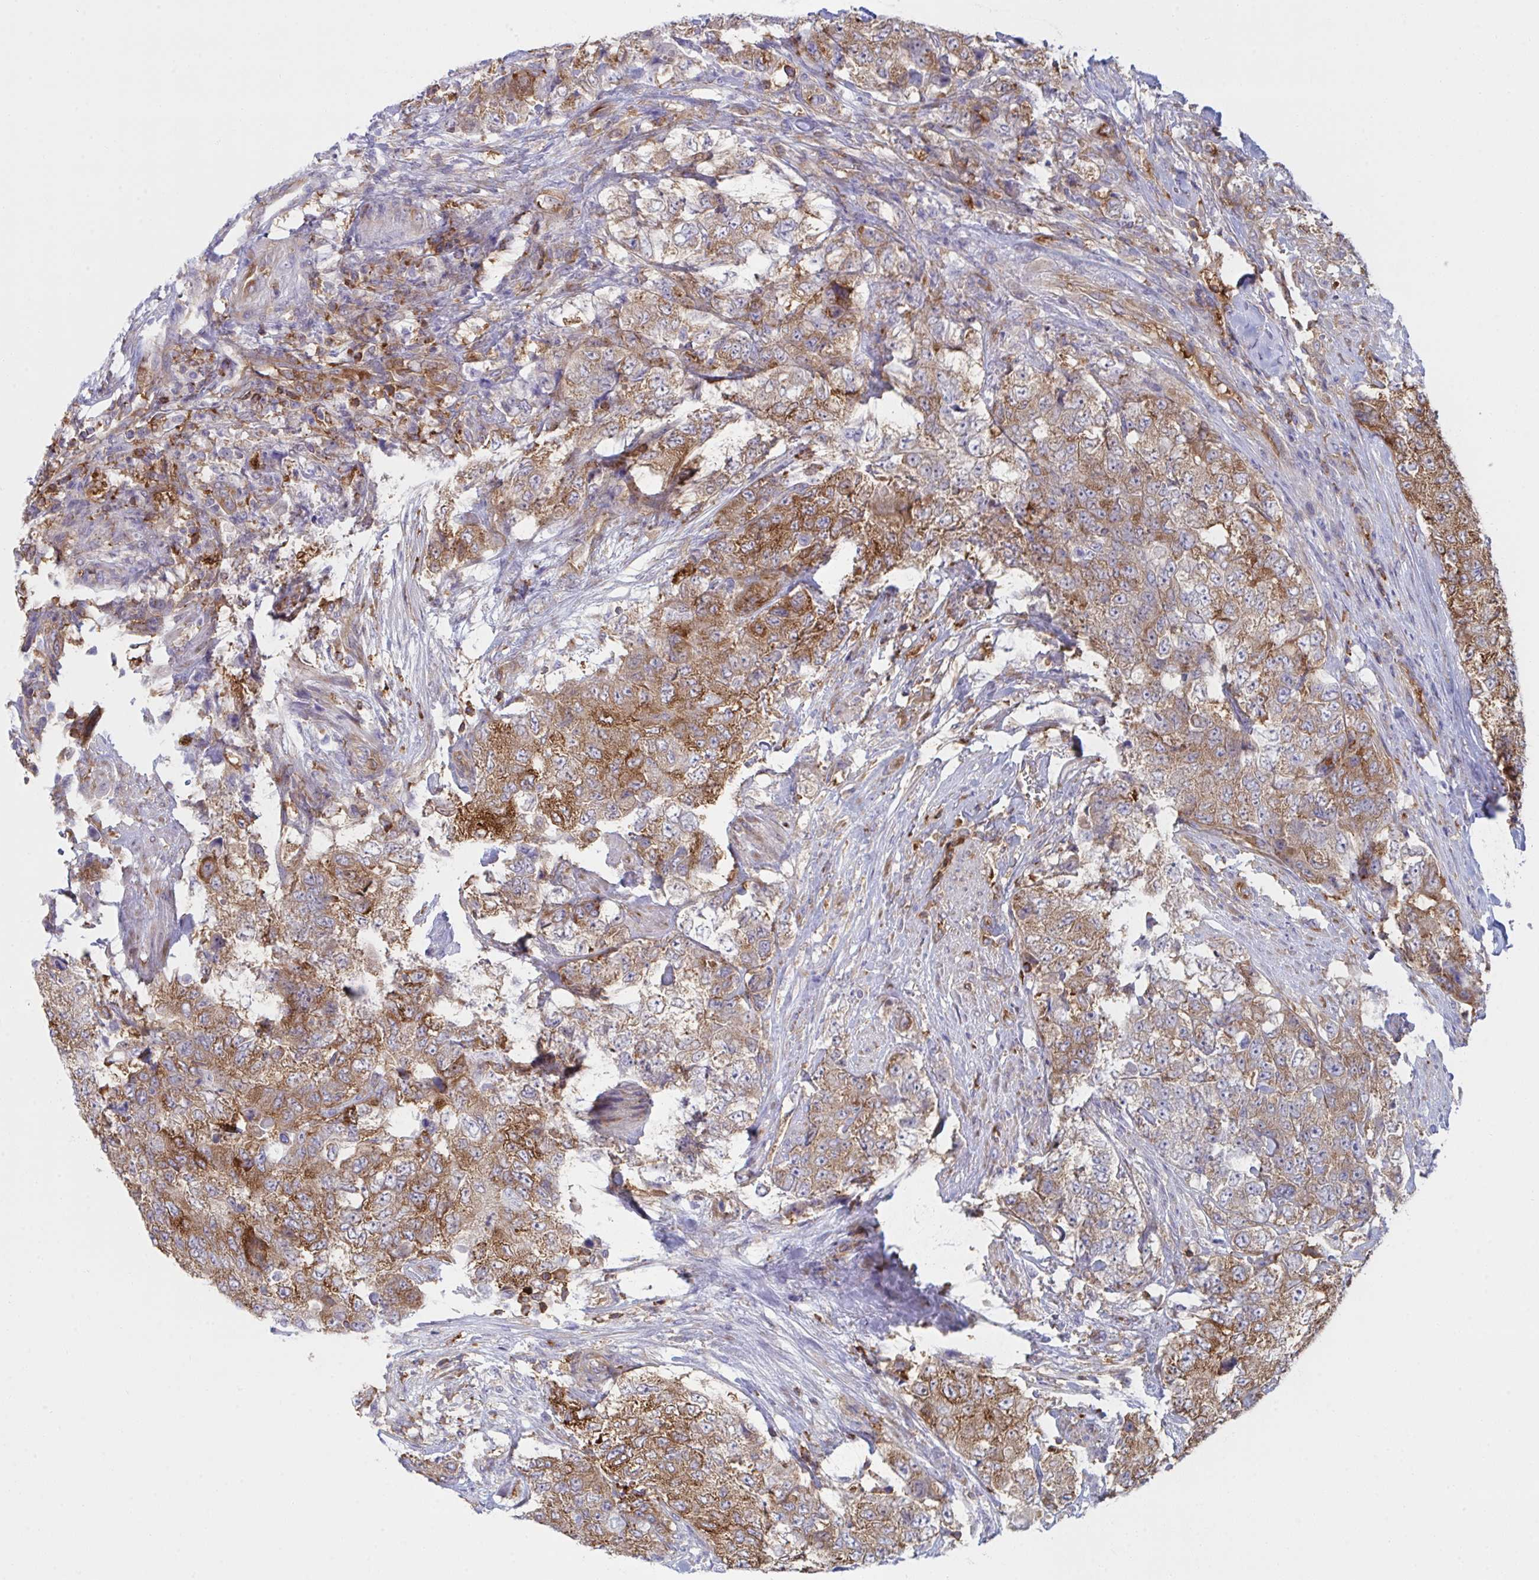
{"staining": {"intensity": "moderate", "quantity": ">75%", "location": "cytoplasmic/membranous"}, "tissue": "urothelial cancer", "cell_type": "Tumor cells", "image_type": "cancer", "snomed": [{"axis": "morphology", "description": "Urothelial carcinoma, High grade"}, {"axis": "topography", "description": "Urinary bladder"}], "caption": "A medium amount of moderate cytoplasmic/membranous positivity is appreciated in approximately >75% of tumor cells in urothelial cancer tissue.", "gene": "WNK1", "patient": {"sex": "female", "age": 78}}